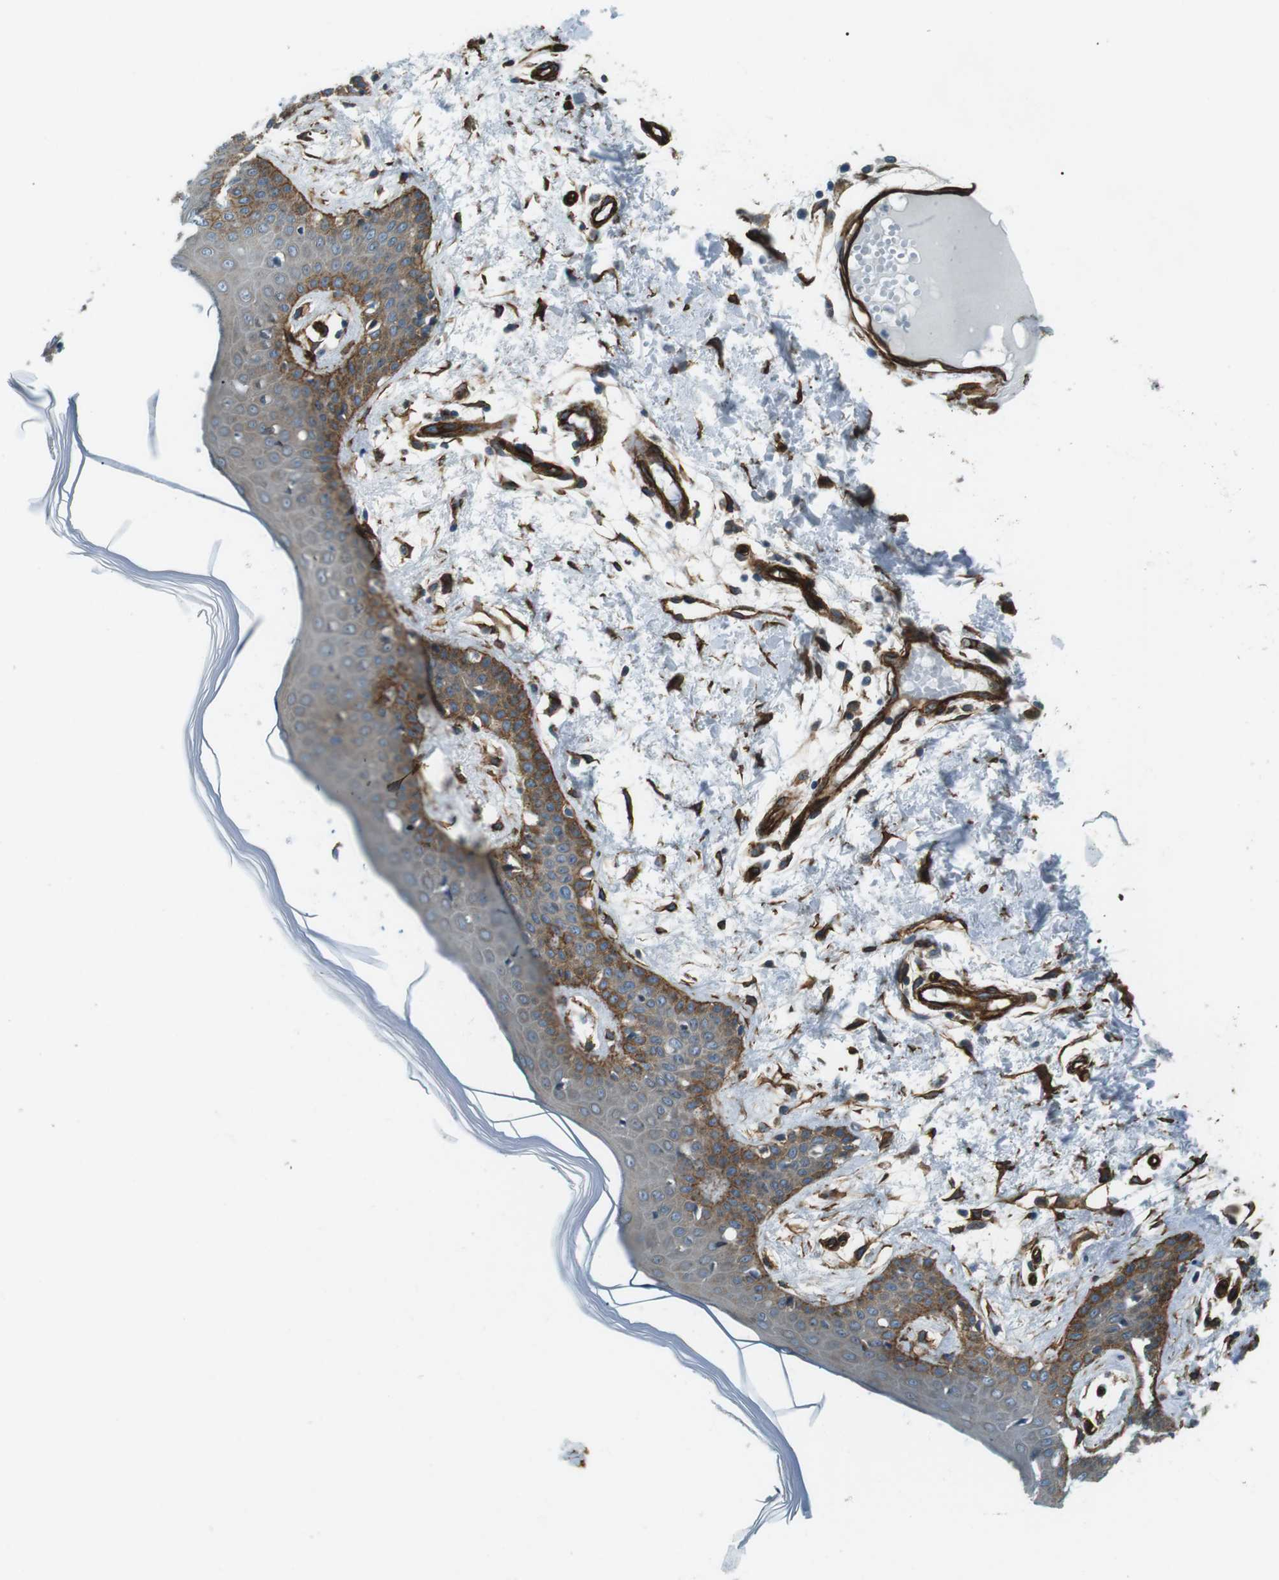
{"staining": {"intensity": "moderate", "quantity": ">75%", "location": "cytoplasmic/membranous"}, "tissue": "skin", "cell_type": "Fibroblasts", "image_type": "normal", "snomed": [{"axis": "morphology", "description": "Normal tissue, NOS"}, {"axis": "topography", "description": "Skin"}], "caption": "Immunohistochemical staining of normal human skin exhibits moderate cytoplasmic/membranous protein positivity in about >75% of fibroblasts. (Brightfield microscopy of DAB IHC at high magnification).", "gene": "ODR4", "patient": {"sex": "male", "age": 53}}